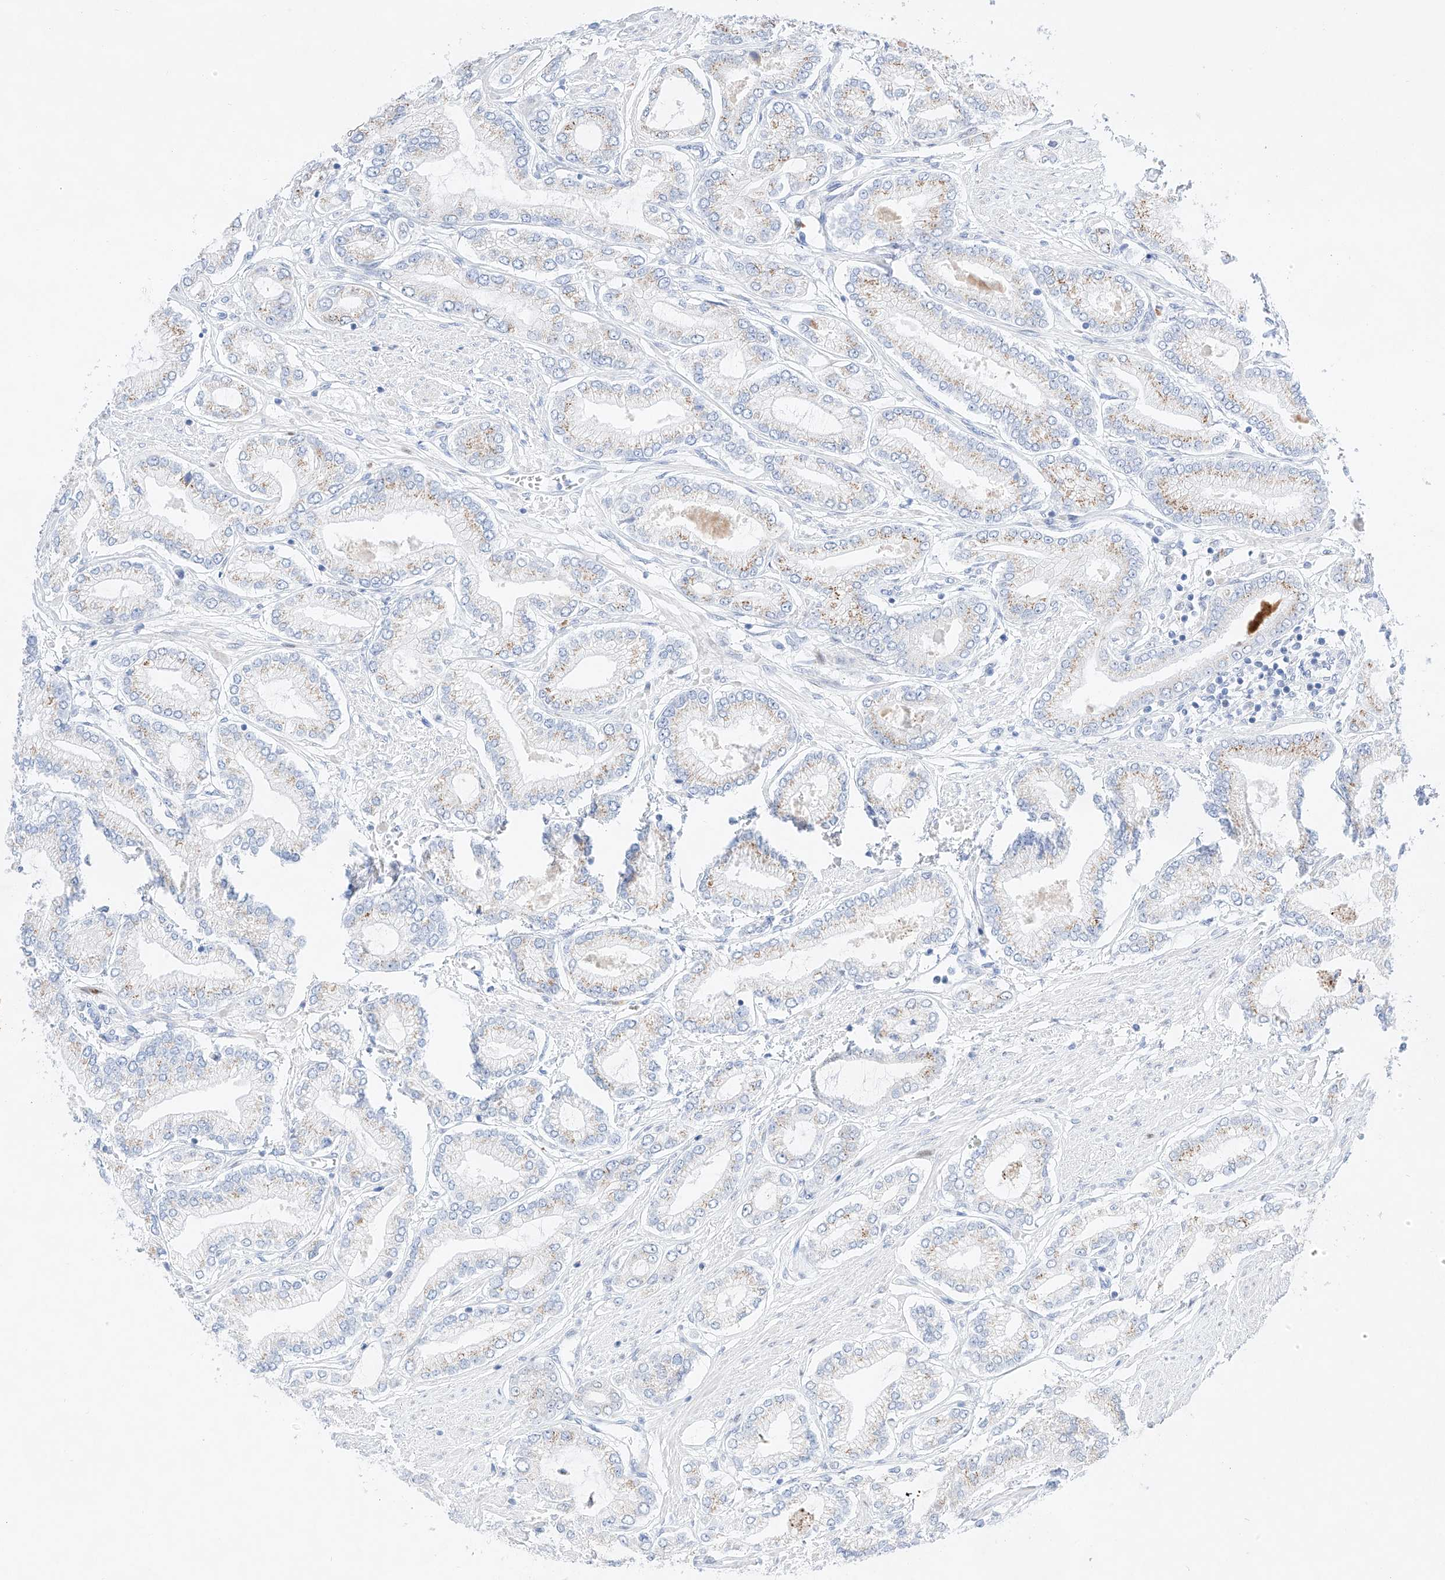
{"staining": {"intensity": "weak", "quantity": "25%-75%", "location": "cytoplasmic/membranous"}, "tissue": "prostate cancer", "cell_type": "Tumor cells", "image_type": "cancer", "snomed": [{"axis": "morphology", "description": "Adenocarcinoma, Low grade"}, {"axis": "topography", "description": "Prostate"}], "caption": "Tumor cells exhibit low levels of weak cytoplasmic/membranous positivity in approximately 25%-75% of cells in human adenocarcinoma (low-grade) (prostate).", "gene": "NT5C3B", "patient": {"sex": "male", "age": 63}}